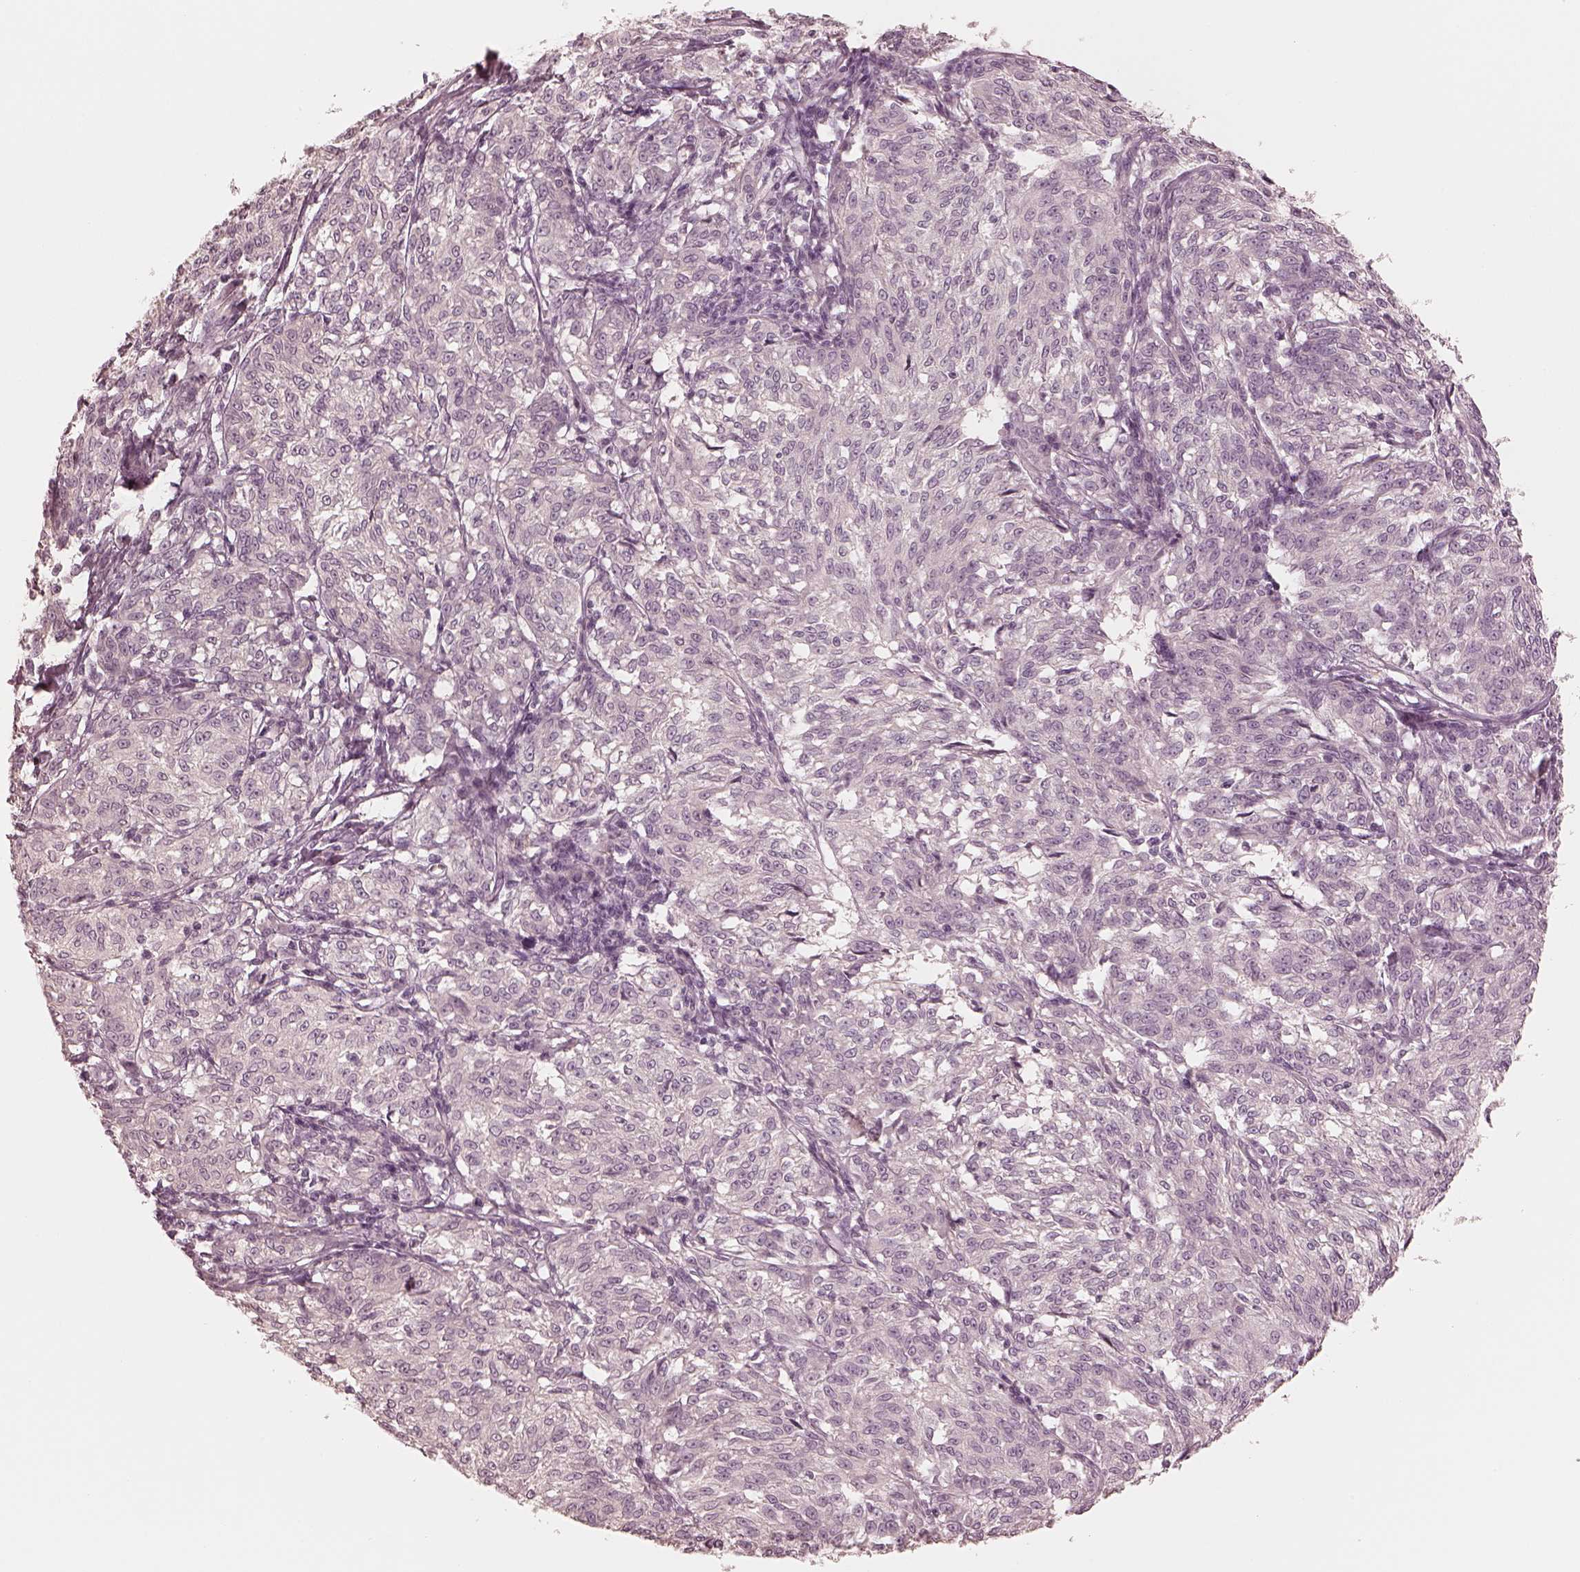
{"staining": {"intensity": "negative", "quantity": "none", "location": "none"}, "tissue": "melanoma", "cell_type": "Tumor cells", "image_type": "cancer", "snomed": [{"axis": "morphology", "description": "Malignant melanoma, NOS"}, {"axis": "topography", "description": "Skin"}], "caption": "DAB (3,3'-diaminobenzidine) immunohistochemical staining of human melanoma demonstrates no significant staining in tumor cells.", "gene": "CALR3", "patient": {"sex": "female", "age": 72}}